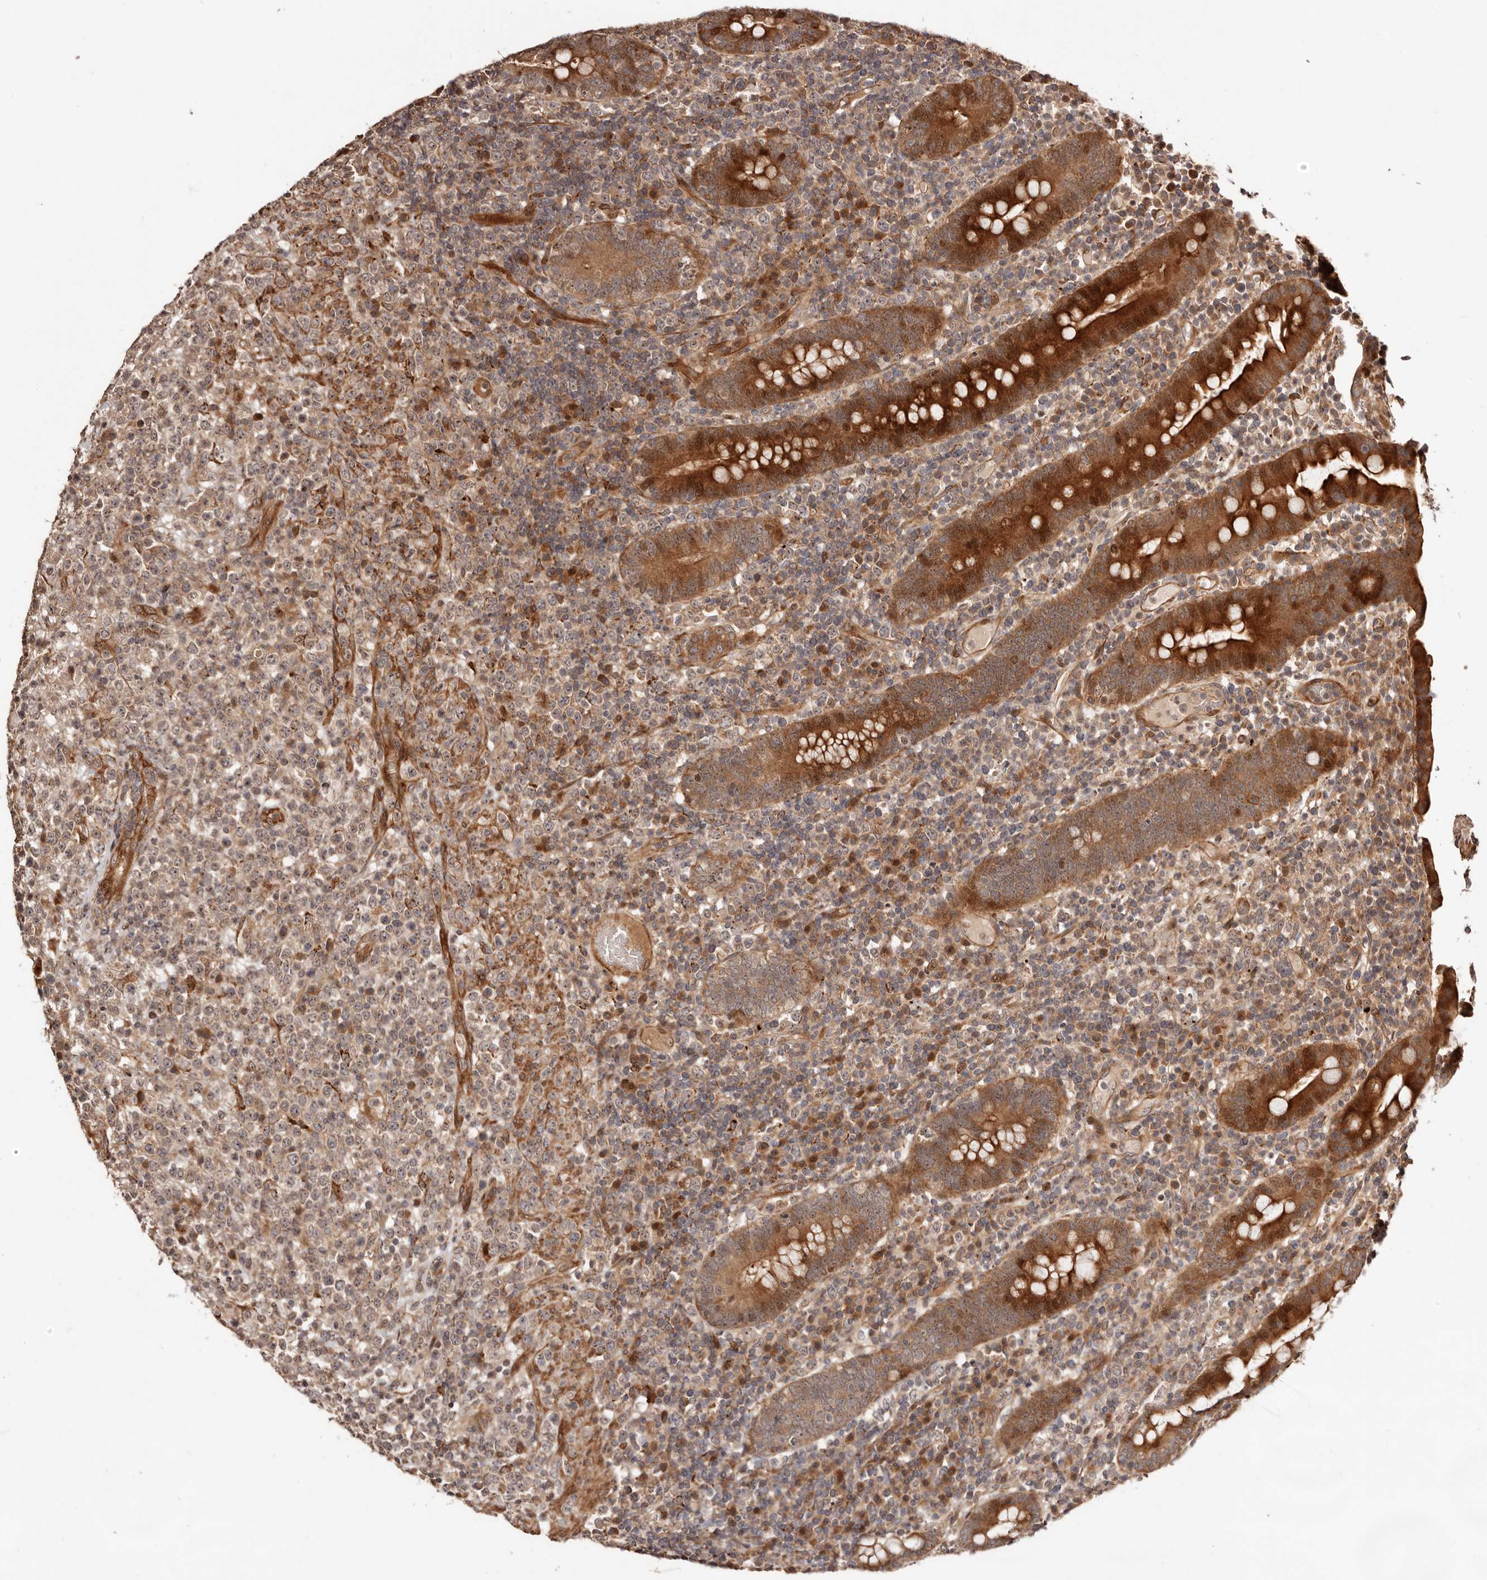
{"staining": {"intensity": "weak", "quantity": ">75%", "location": "cytoplasmic/membranous,nuclear"}, "tissue": "lymphoma", "cell_type": "Tumor cells", "image_type": "cancer", "snomed": [{"axis": "morphology", "description": "Malignant lymphoma, non-Hodgkin's type, High grade"}, {"axis": "topography", "description": "Colon"}], "caption": "Protein analysis of lymphoma tissue reveals weak cytoplasmic/membranous and nuclear positivity in about >75% of tumor cells.", "gene": "PTPN22", "patient": {"sex": "female", "age": 53}}